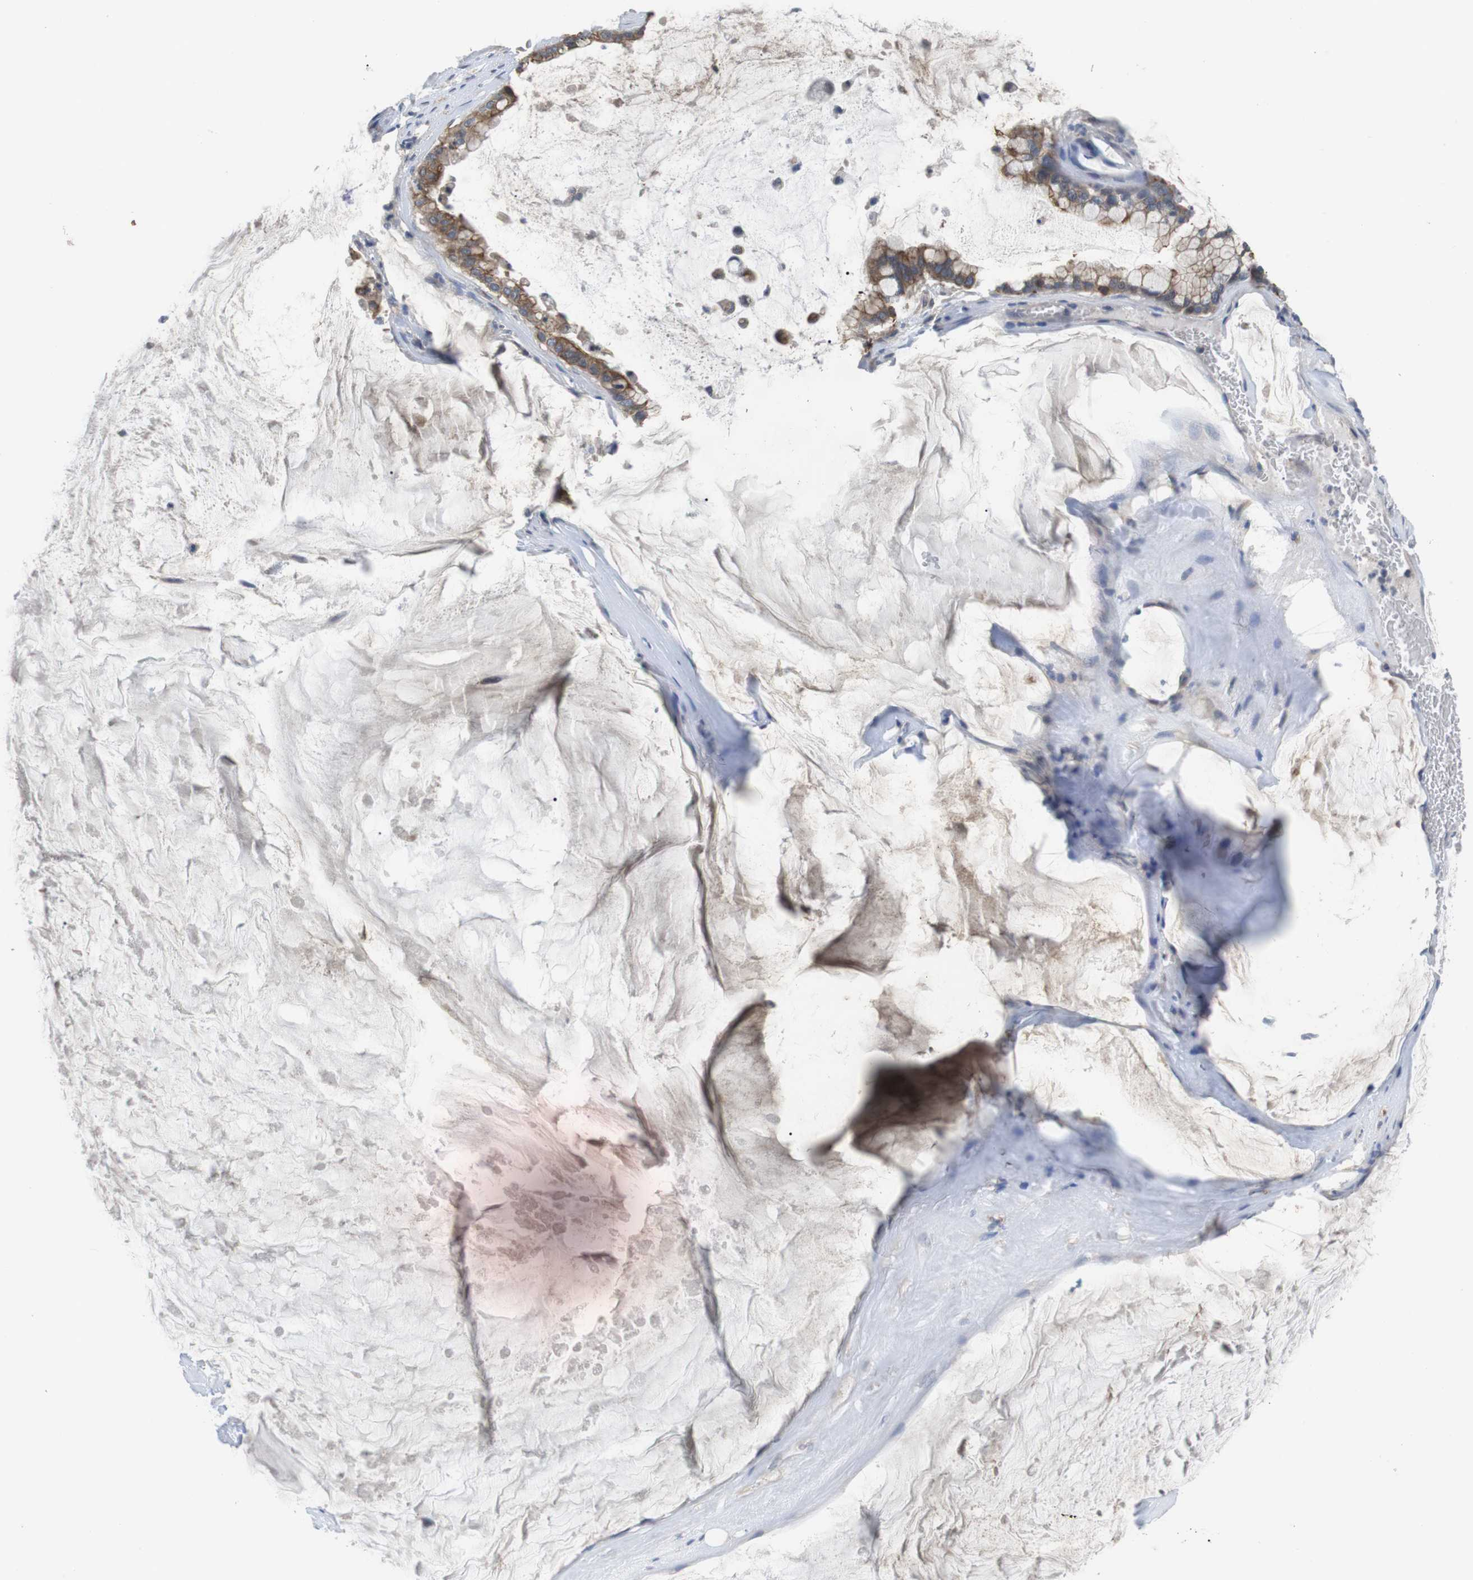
{"staining": {"intensity": "moderate", "quantity": ">75%", "location": "cytoplasmic/membranous"}, "tissue": "pancreatic cancer", "cell_type": "Tumor cells", "image_type": "cancer", "snomed": [{"axis": "morphology", "description": "Adenocarcinoma, NOS"}, {"axis": "topography", "description": "Pancreas"}], "caption": "A histopathology image showing moderate cytoplasmic/membranous expression in about >75% of tumor cells in adenocarcinoma (pancreatic), as visualized by brown immunohistochemical staining.", "gene": "ADGRL3", "patient": {"sex": "male", "age": 41}}